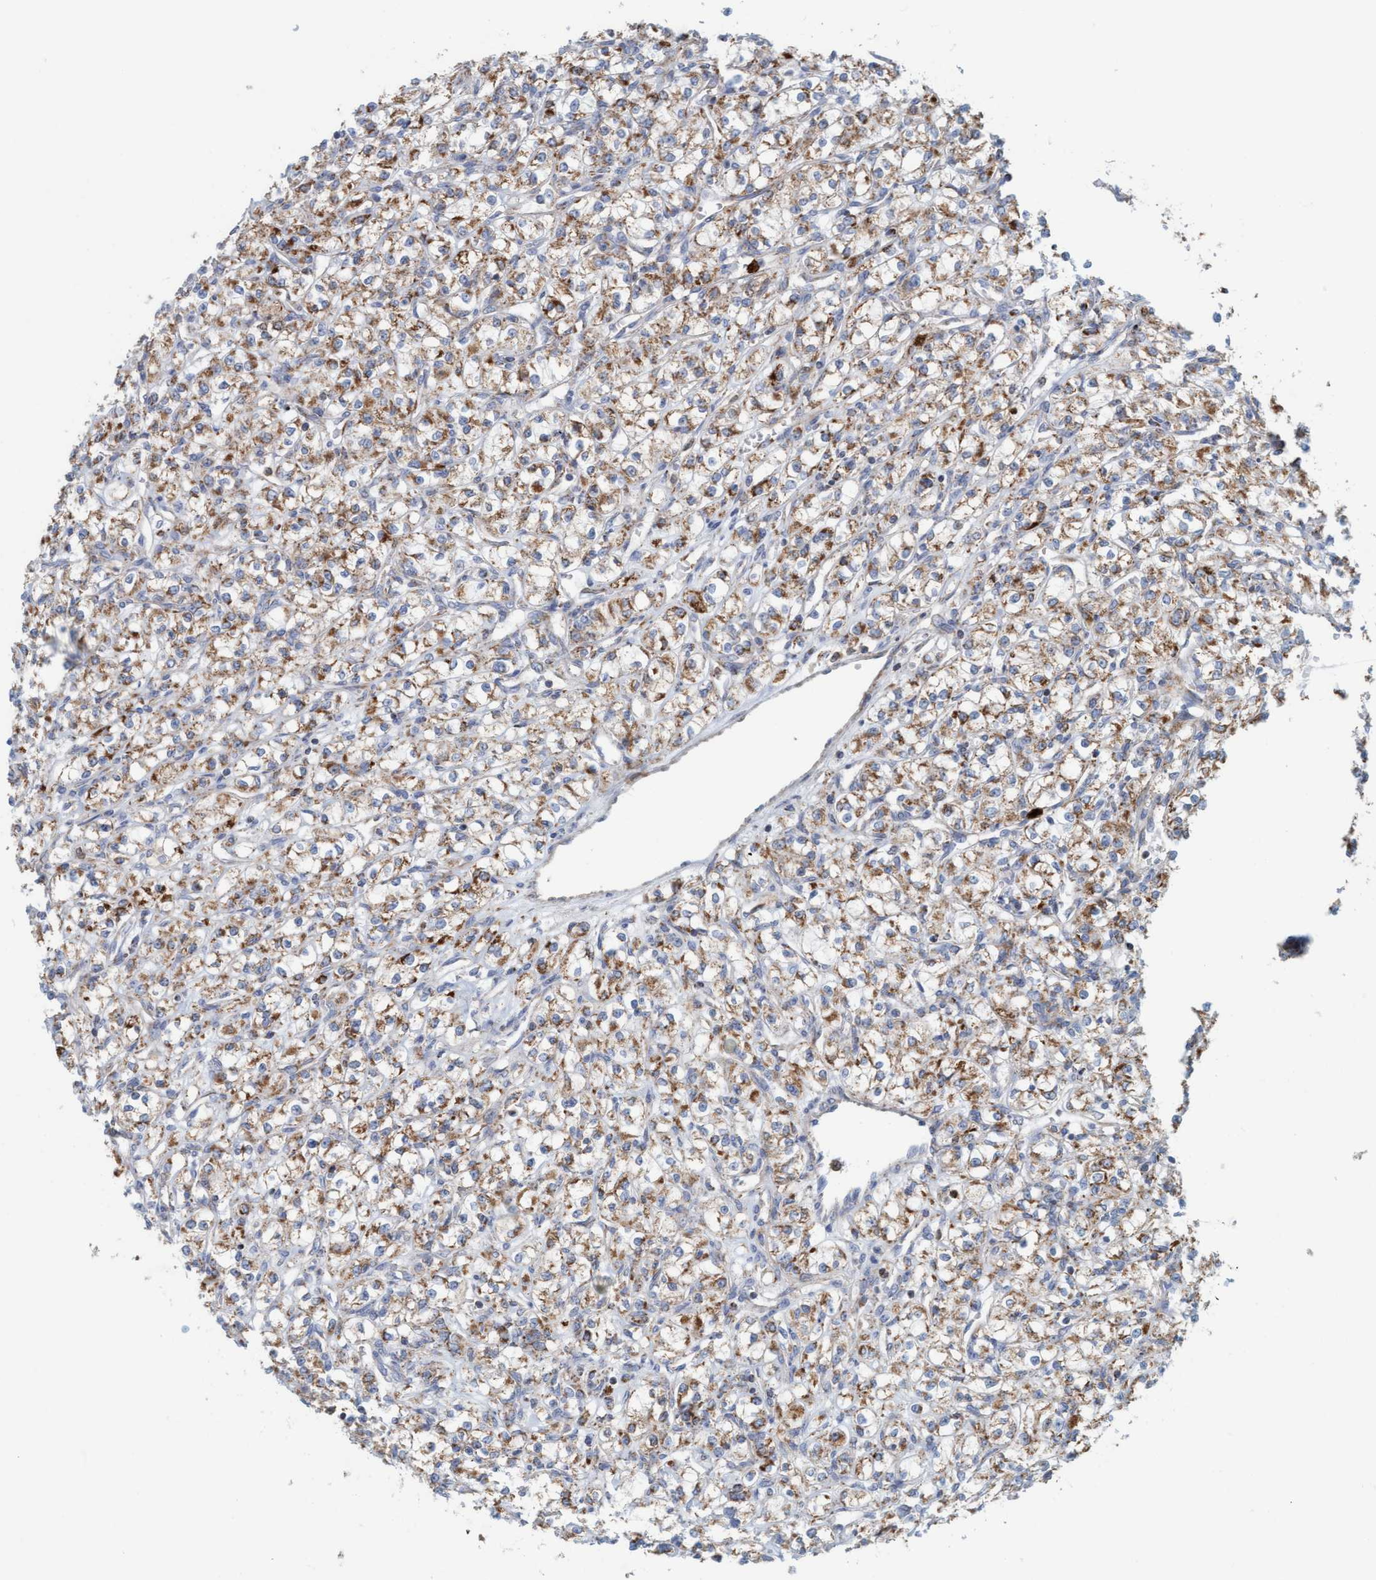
{"staining": {"intensity": "moderate", "quantity": ">75%", "location": "cytoplasmic/membranous"}, "tissue": "renal cancer", "cell_type": "Tumor cells", "image_type": "cancer", "snomed": [{"axis": "morphology", "description": "Adenocarcinoma, NOS"}, {"axis": "topography", "description": "Kidney"}], "caption": "Moderate cytoplasmic/membranous expression for a protein is identified in approximately >75% of tumor cells of adenocarcinoma (renal) using IHC.", "gene": "B9D1", "patient": {"sex": "male", "age": 77}}